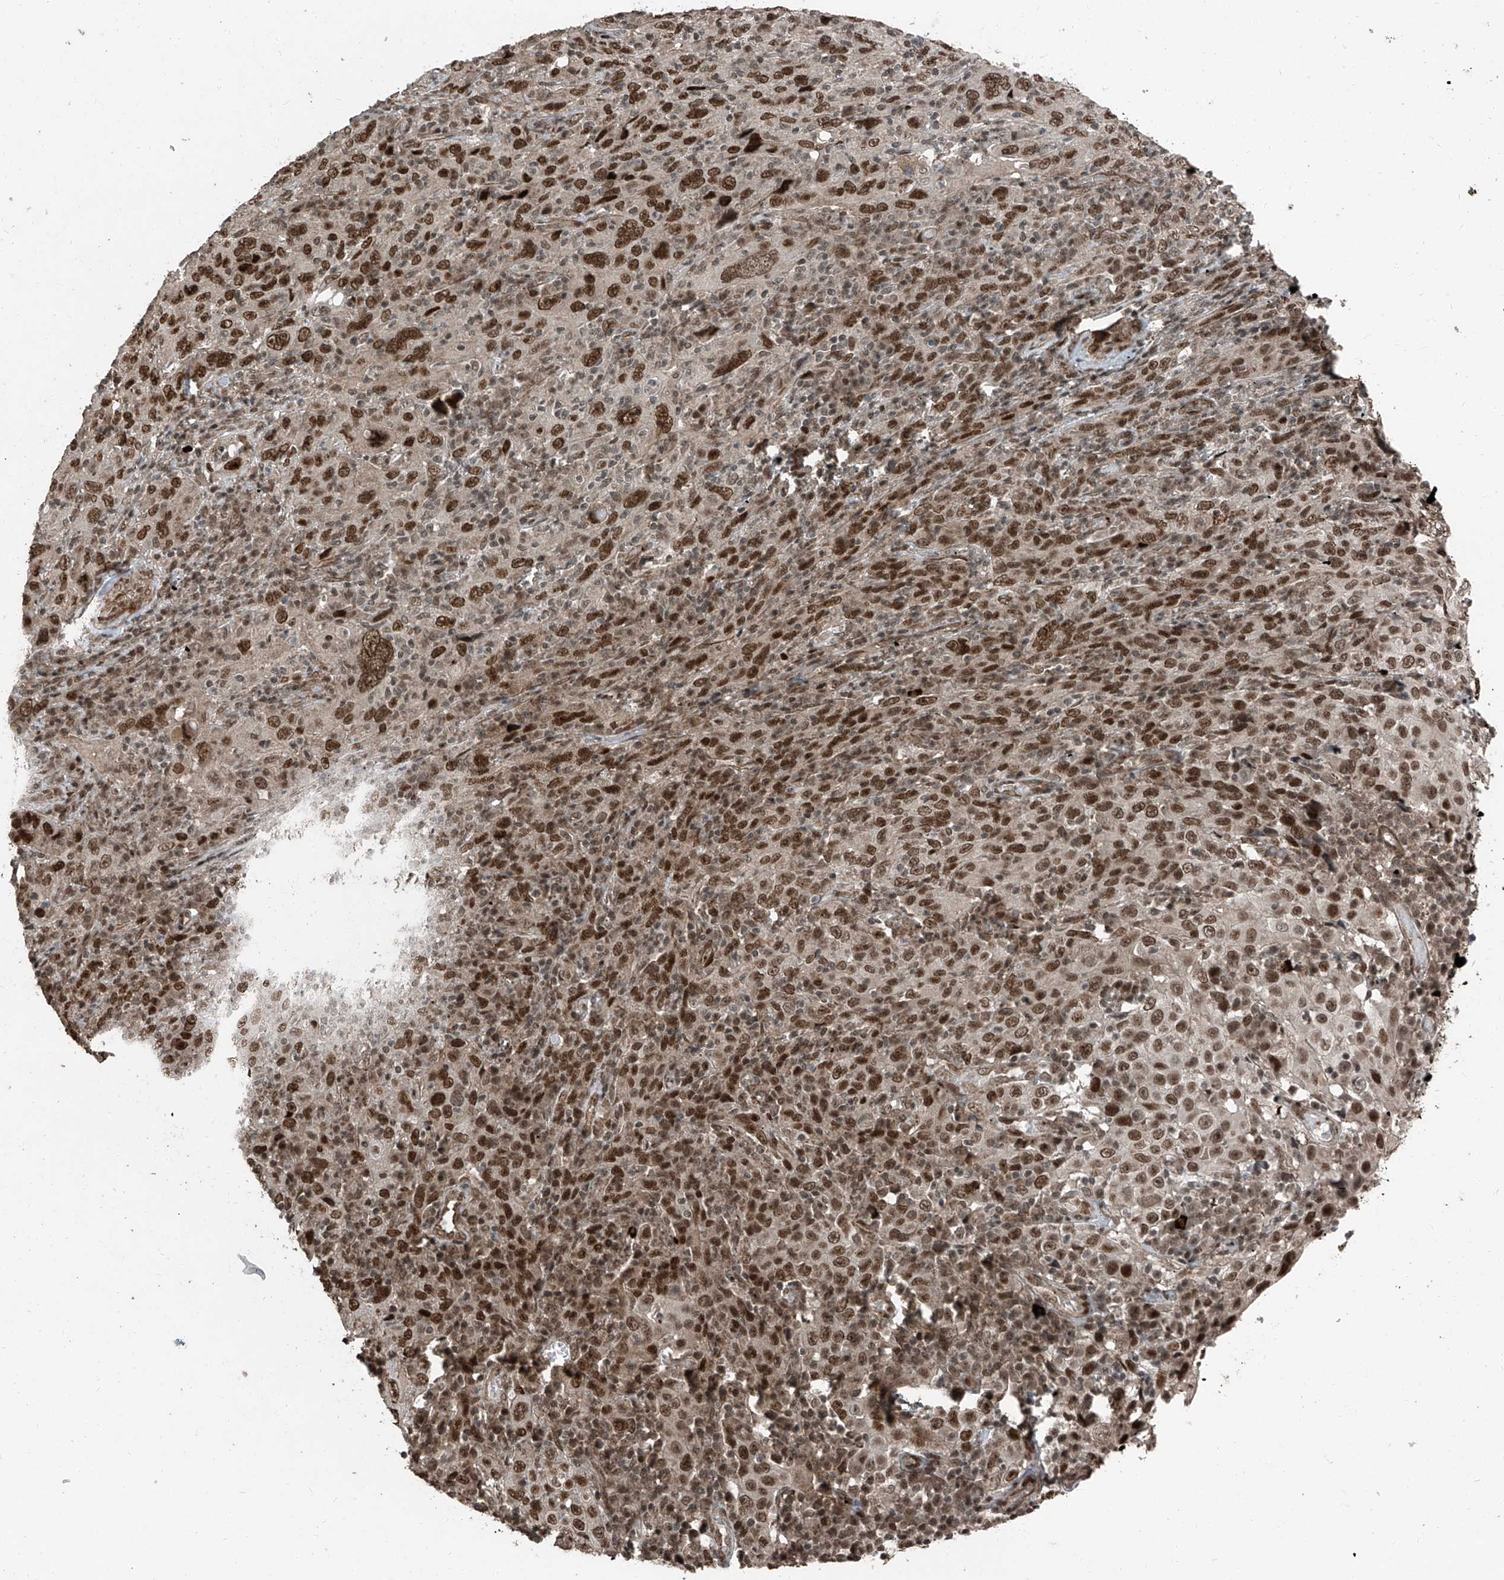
{"staining": {"intensity": "moderate", "quantity": ">75%", "location": "nuclear"}, "tissue": "cervical cancer", "cell_type": "Tumor cells", "image_type": "cancer", "snomed": [{"axis": "morphology", "description": "Squamous cell carcinoma, NOS"}, {"axis": "topography", "description": "Cervix"}], "caption": "A brown stain shows moderate nuclear expression of a protein in cervical cancer tumor cells.", "gene": "ZNF570", "patient": {"sex": "female", "age": 46}}